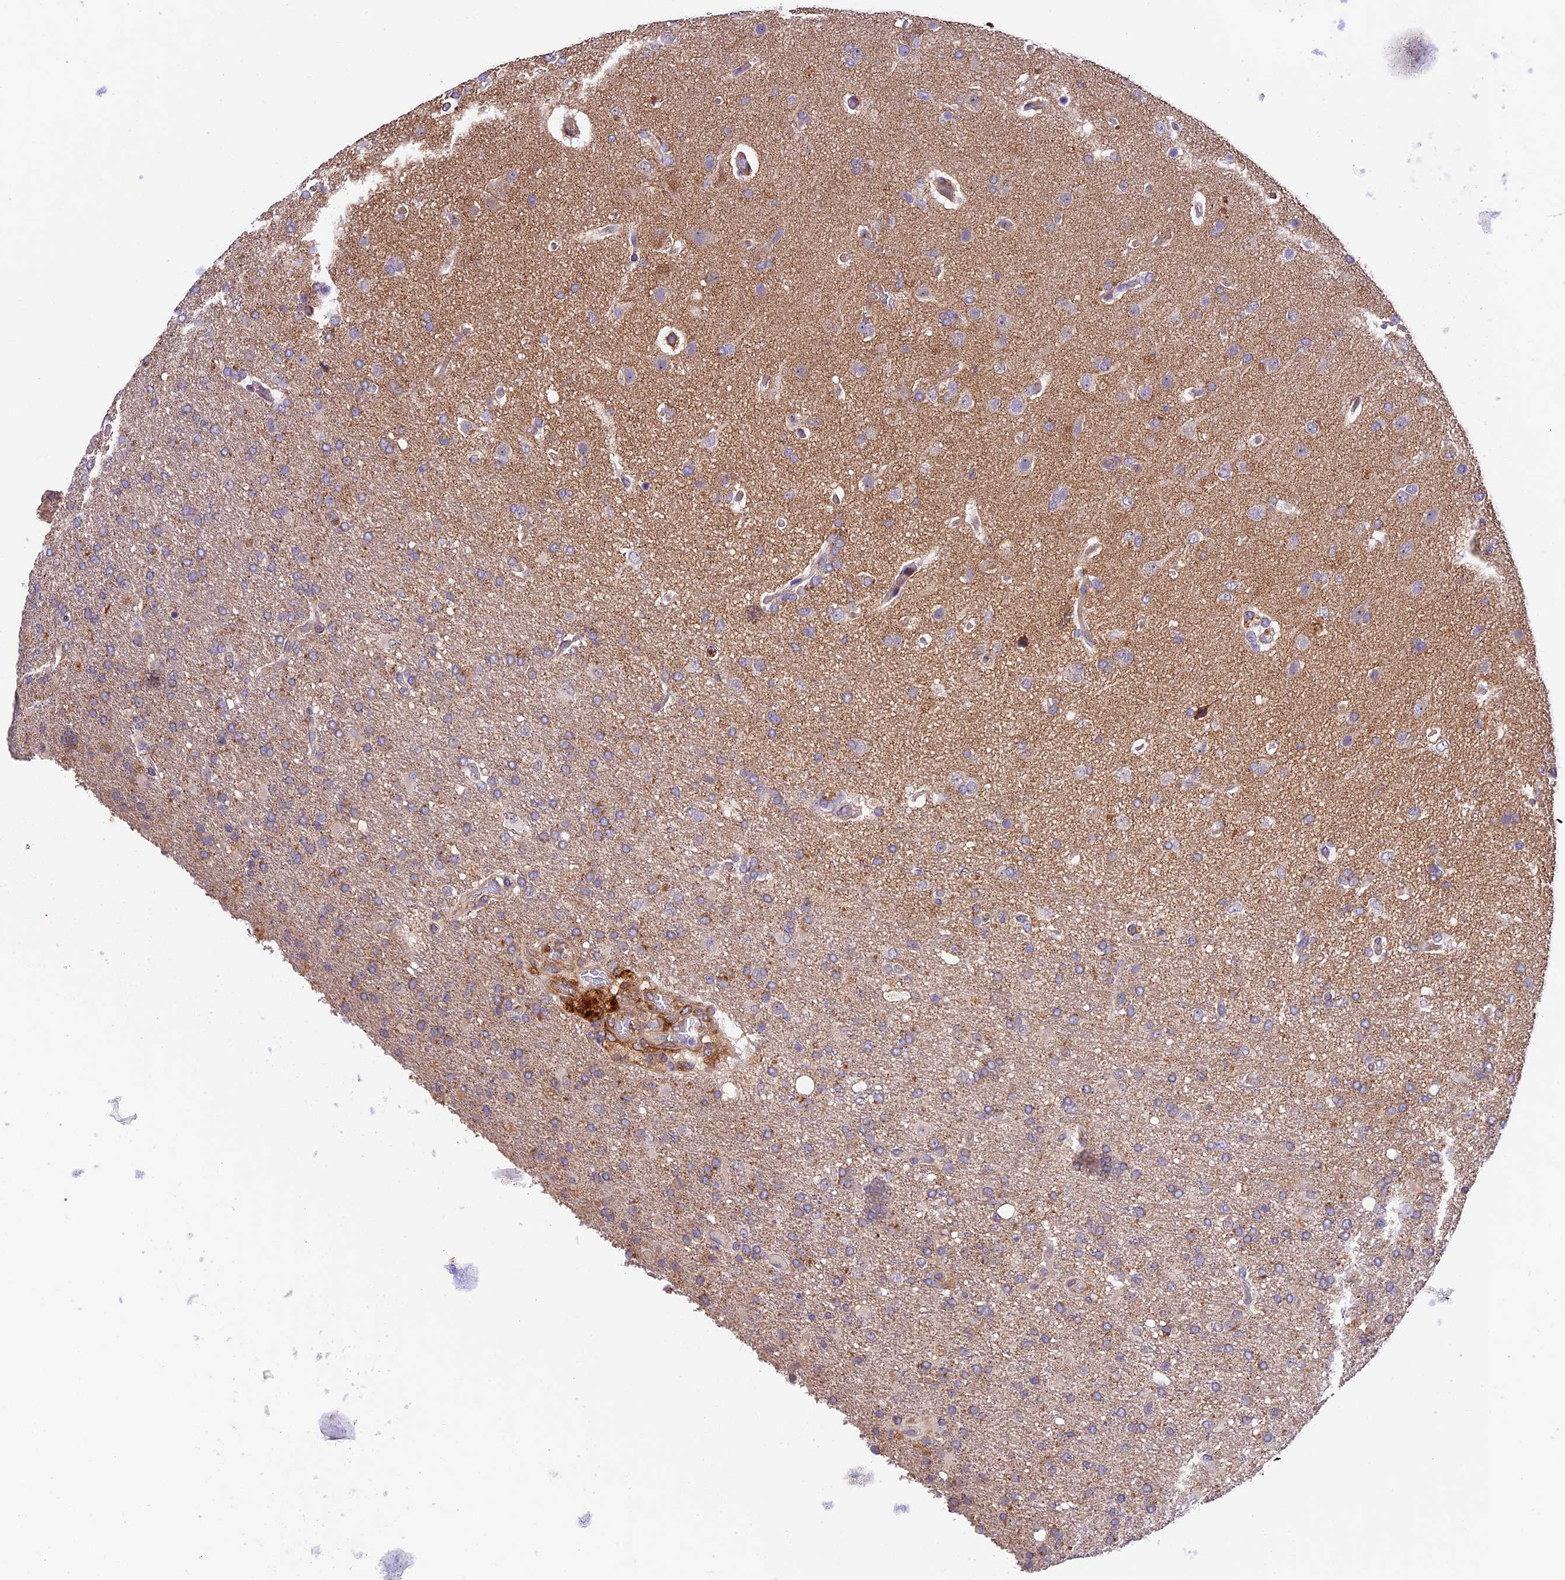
{"staining": {"intensity": "negative", "quantity": "none", "location": "none"}, "tissue": "glioma", "cell_type": "Tumor cells", "image_type": "cancer", "snomed": [{"axis": "morphology", "description": "Glioma, malignant, High grade"}, {"axis": "topography", "description": "Brain"}], "caption": "Tumor cells show no significant positivity in glioma.", "gene": "LSM7", "patient": {"sex": "female", "age": 74}}